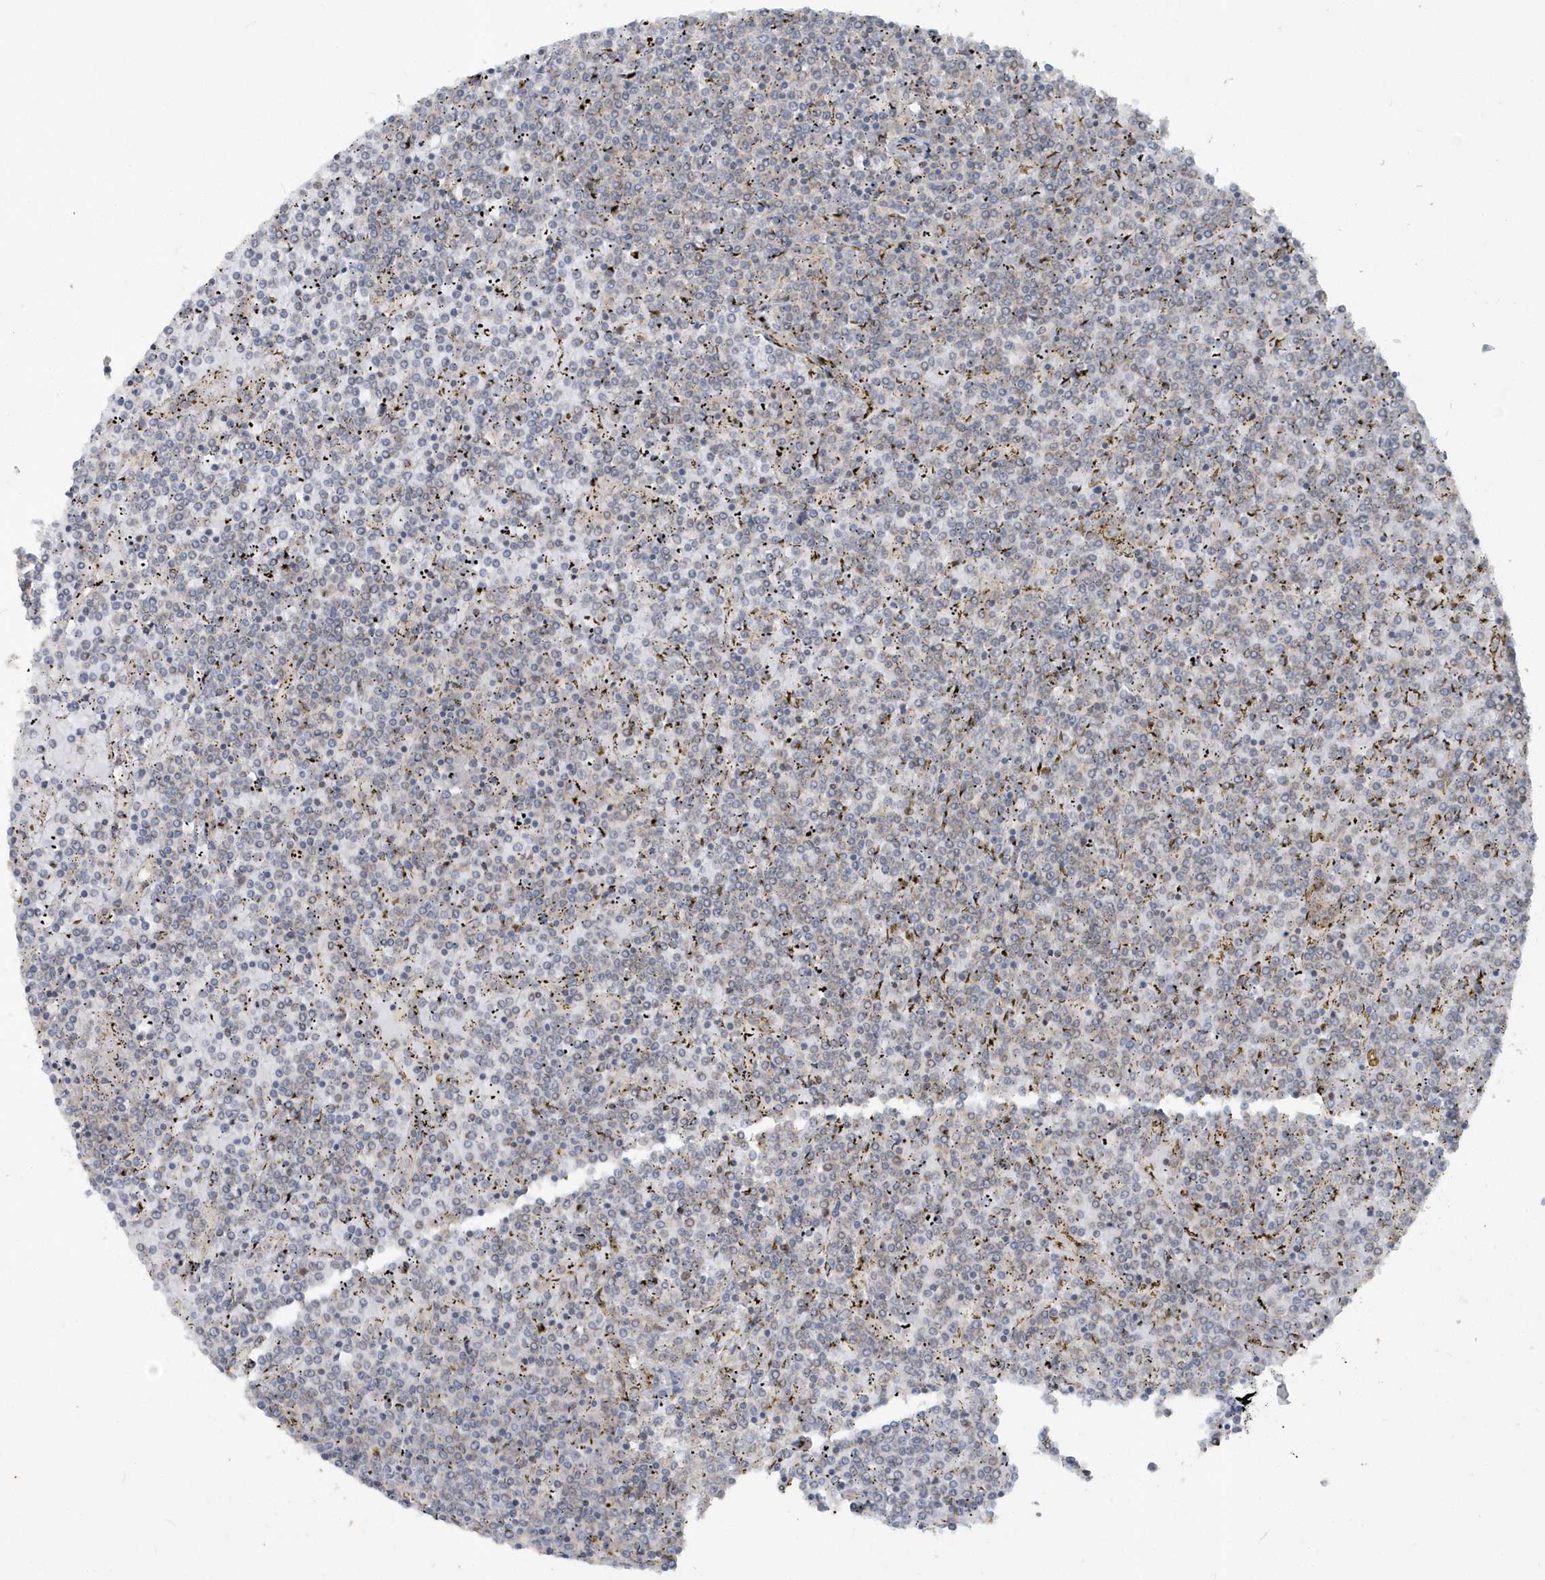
{"staining": {"intensity": "weak", "quantity": "25%-75%", "location": "cytoplasmic/membranous"}, "tissue": "lymphoma", "cell_type": "Tumor cells", "image_type": "cancer", "snomed": [{"axis": "morphology", "description": "Malignant lymphoma, non-Hodgkin's type, Low grade"}, {"axis": "topography", "description": "Spleen"}], "caption": "Tumor cells display low levels of weak cytoplasmic/membranous staining in approximately 25%-75% of cells in human malignant lymphoma, non-Hodgkin's type (low-grade).", "gene": "STIM2", "patient": {"sex": "female", "age": 19}}